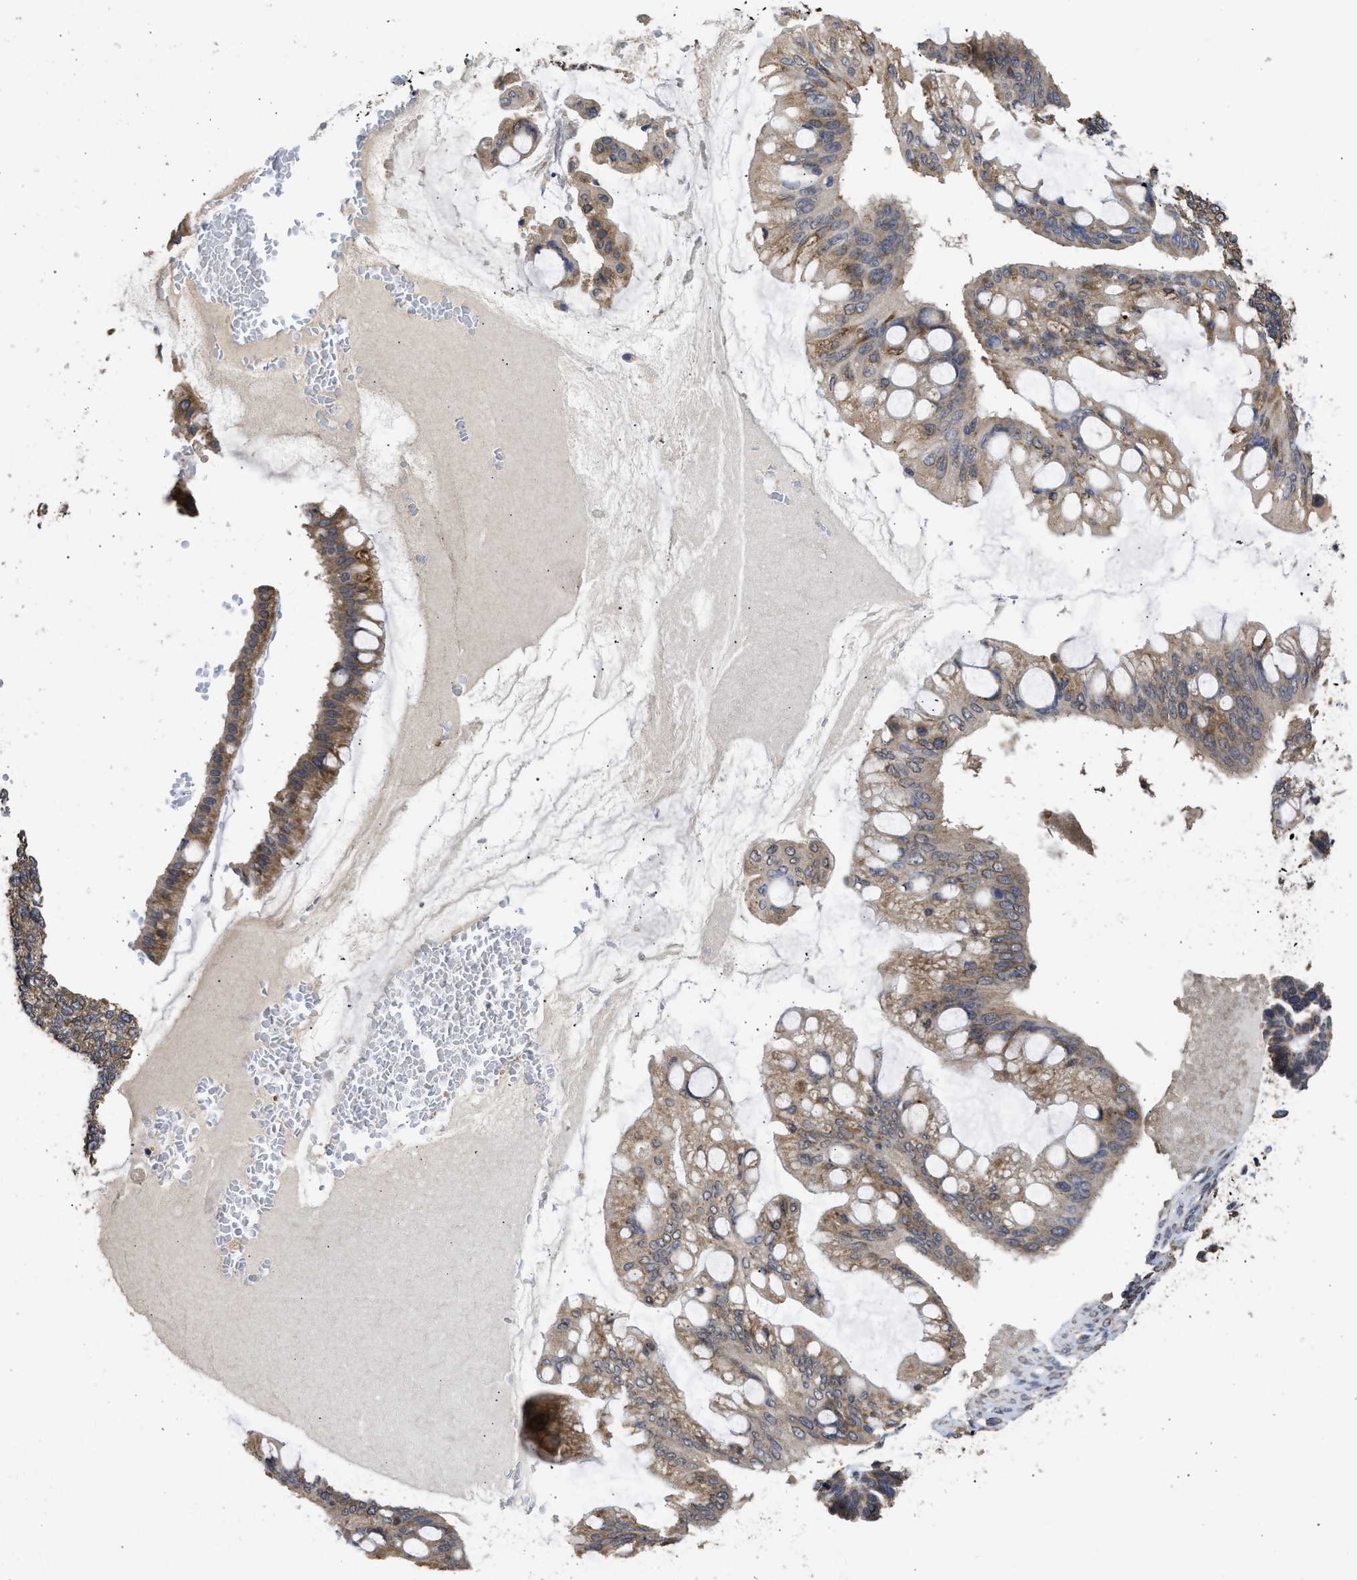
{"staining": {"intensity": "moderate", "quantity": ">75%", "location": "cytoplasmic/membranous"}, "tissue": "ovarian cancer", "cell_type": "Tumor cells", "image_type": "cancer", "snomed": [{"axis": "morphology", "description": "Cystadenocarcinoma, mucinous, NOS"}, {"axis": "topography", "description": "Ovary"}], "caption": "Ovarian cancer was stained to show a protein in brown. There is medium levels of moderate cytoplasmic/membranous expression in approximately >75% of tumor cells. (Stains: DAB in brown, nuclei in blue, Microscopy: brightfield microscopy at high magnification).", "gene": "DNAJC1", "patient": {"sex": "female", "age": 73}}